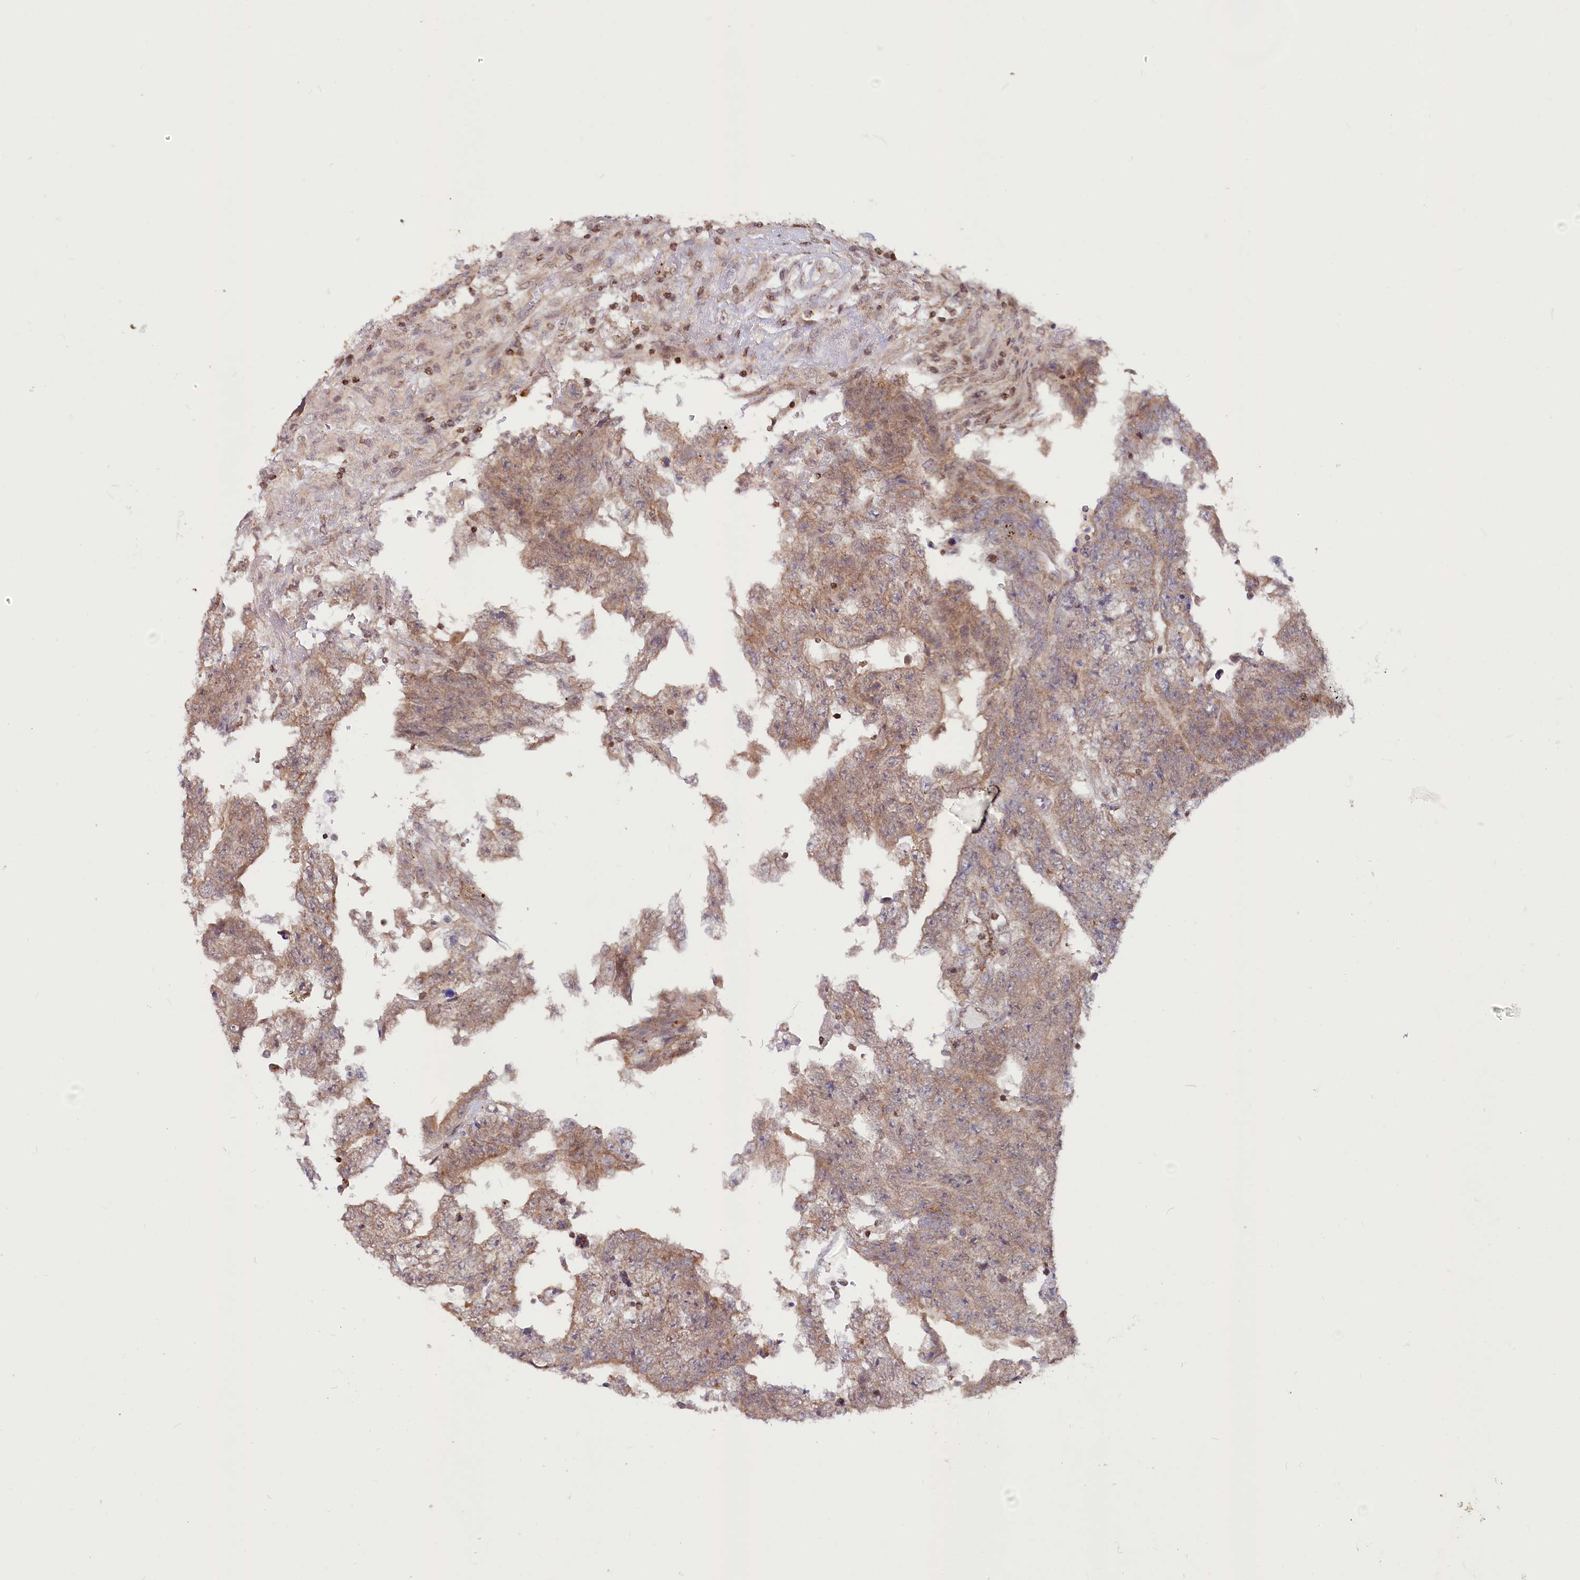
{"staining": {"intensity": "weak", "quantity": "25%-75%", "location": "cytoplasmic/membranous"}, "tissue": "testis cancer", "cell_type": "Tumor cells", "image_type": "cancer", "snomed": [{"axis": "morphology", "description": "Carcinoma, Embryonal, NOS"}, {"axis": "topography", "description": "Testis"}], "caption": "Tumor cells exhibit low levels of weak cytoplasmic/membranous expression in about 25%-75% of cells in testis cancer (embryonal carcinoma).", "gene": "PHC3", "patient": {"sex": "male", "age": 25}}